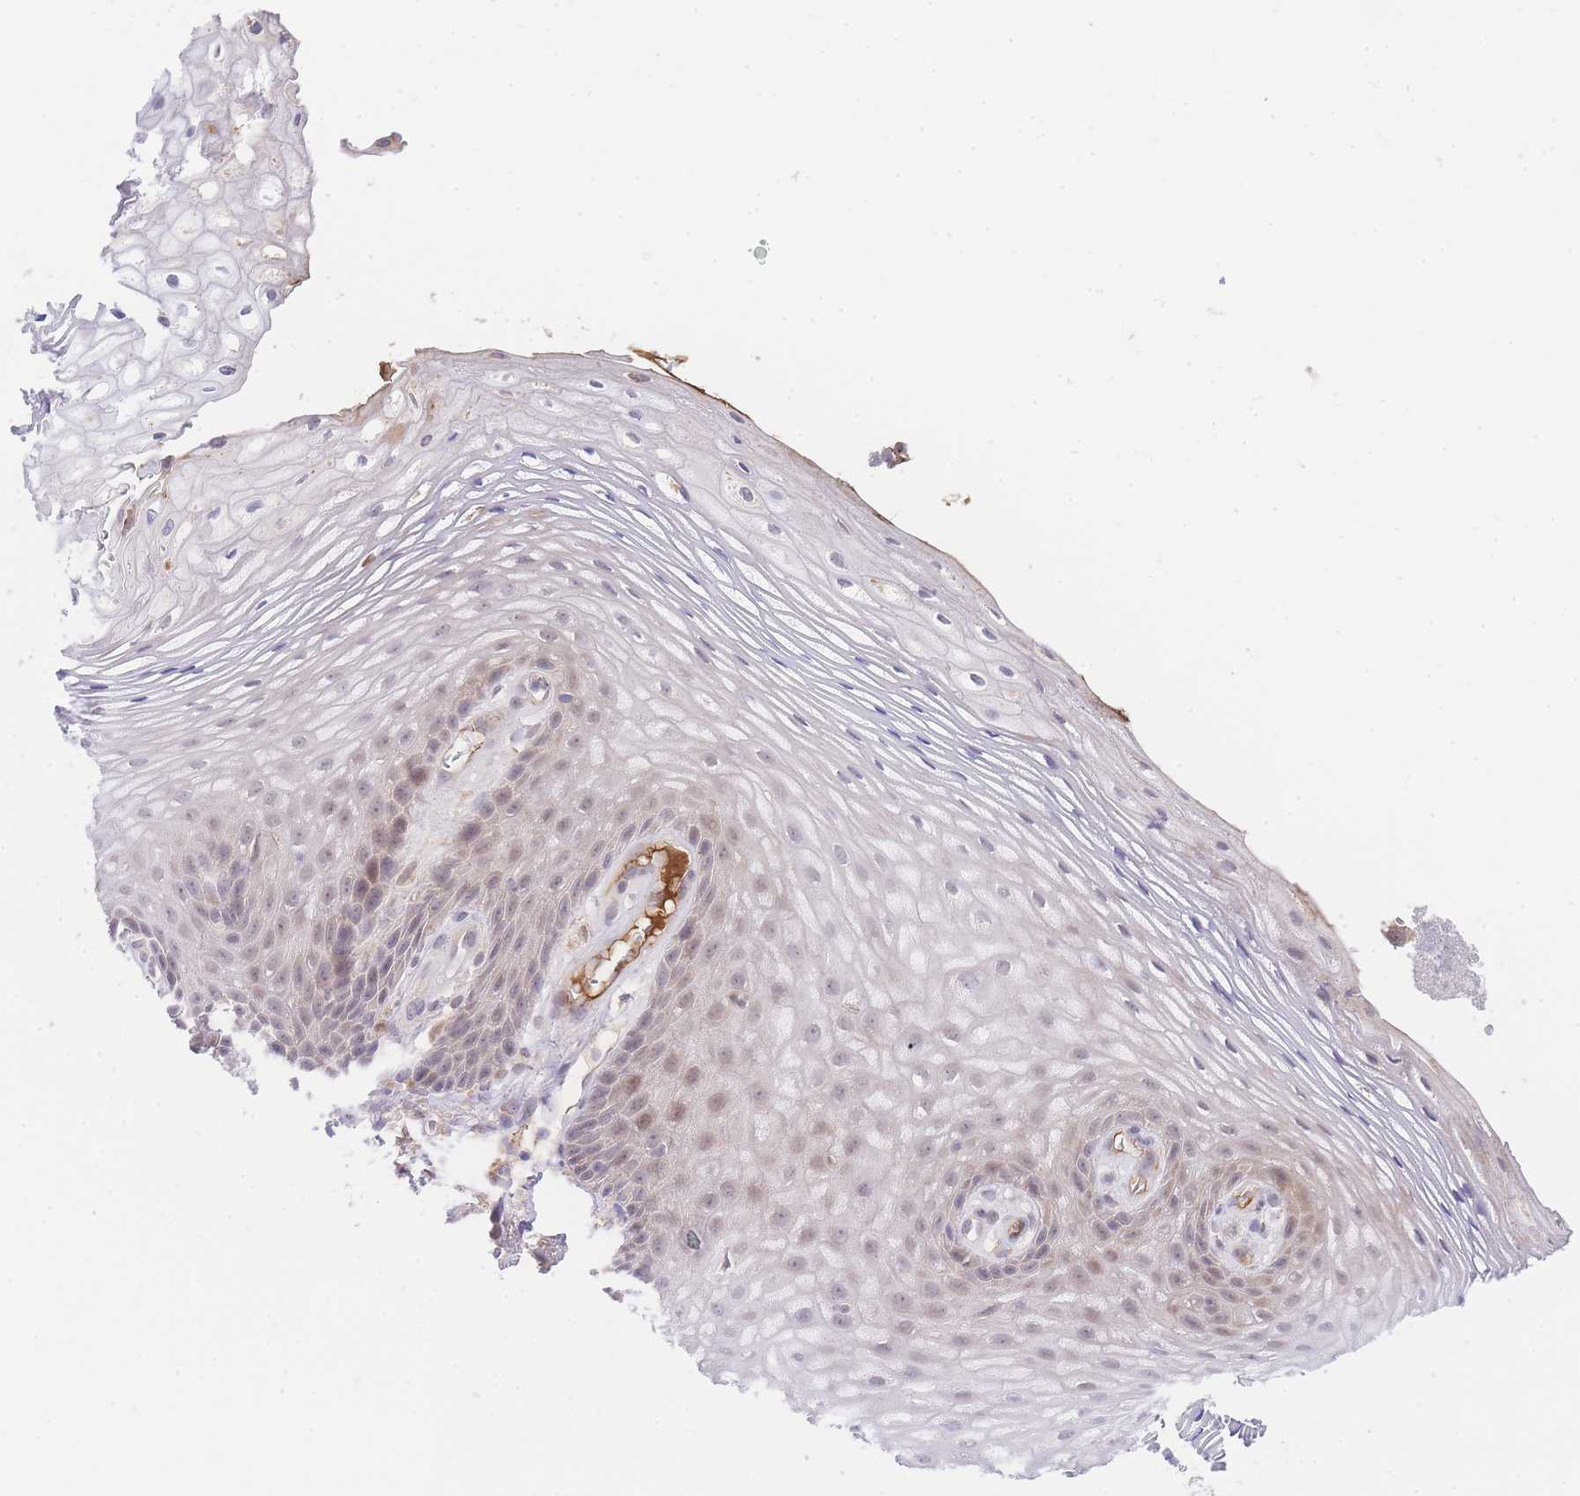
{"staining": {"intensity": "weak", "quantity": "25%-75%", "location": "nuclear"}, "tissue": "vagina", "cell_type": "Squamous epithelial cells", "image_type": "normal", "snomed": [{"axis": "morphology", "description": "Normal tissue, NOS"}, {"axis": "topography", "description": "Vagina"}], "caption": "DAB immunohistochemical staining of unremarkable human vagina displays weak nuclear protein staining in about 25%-75% of squamous epithelial cells.", "gene": "SLC25A33", "patient": {"sex": "female", "age": 60}}